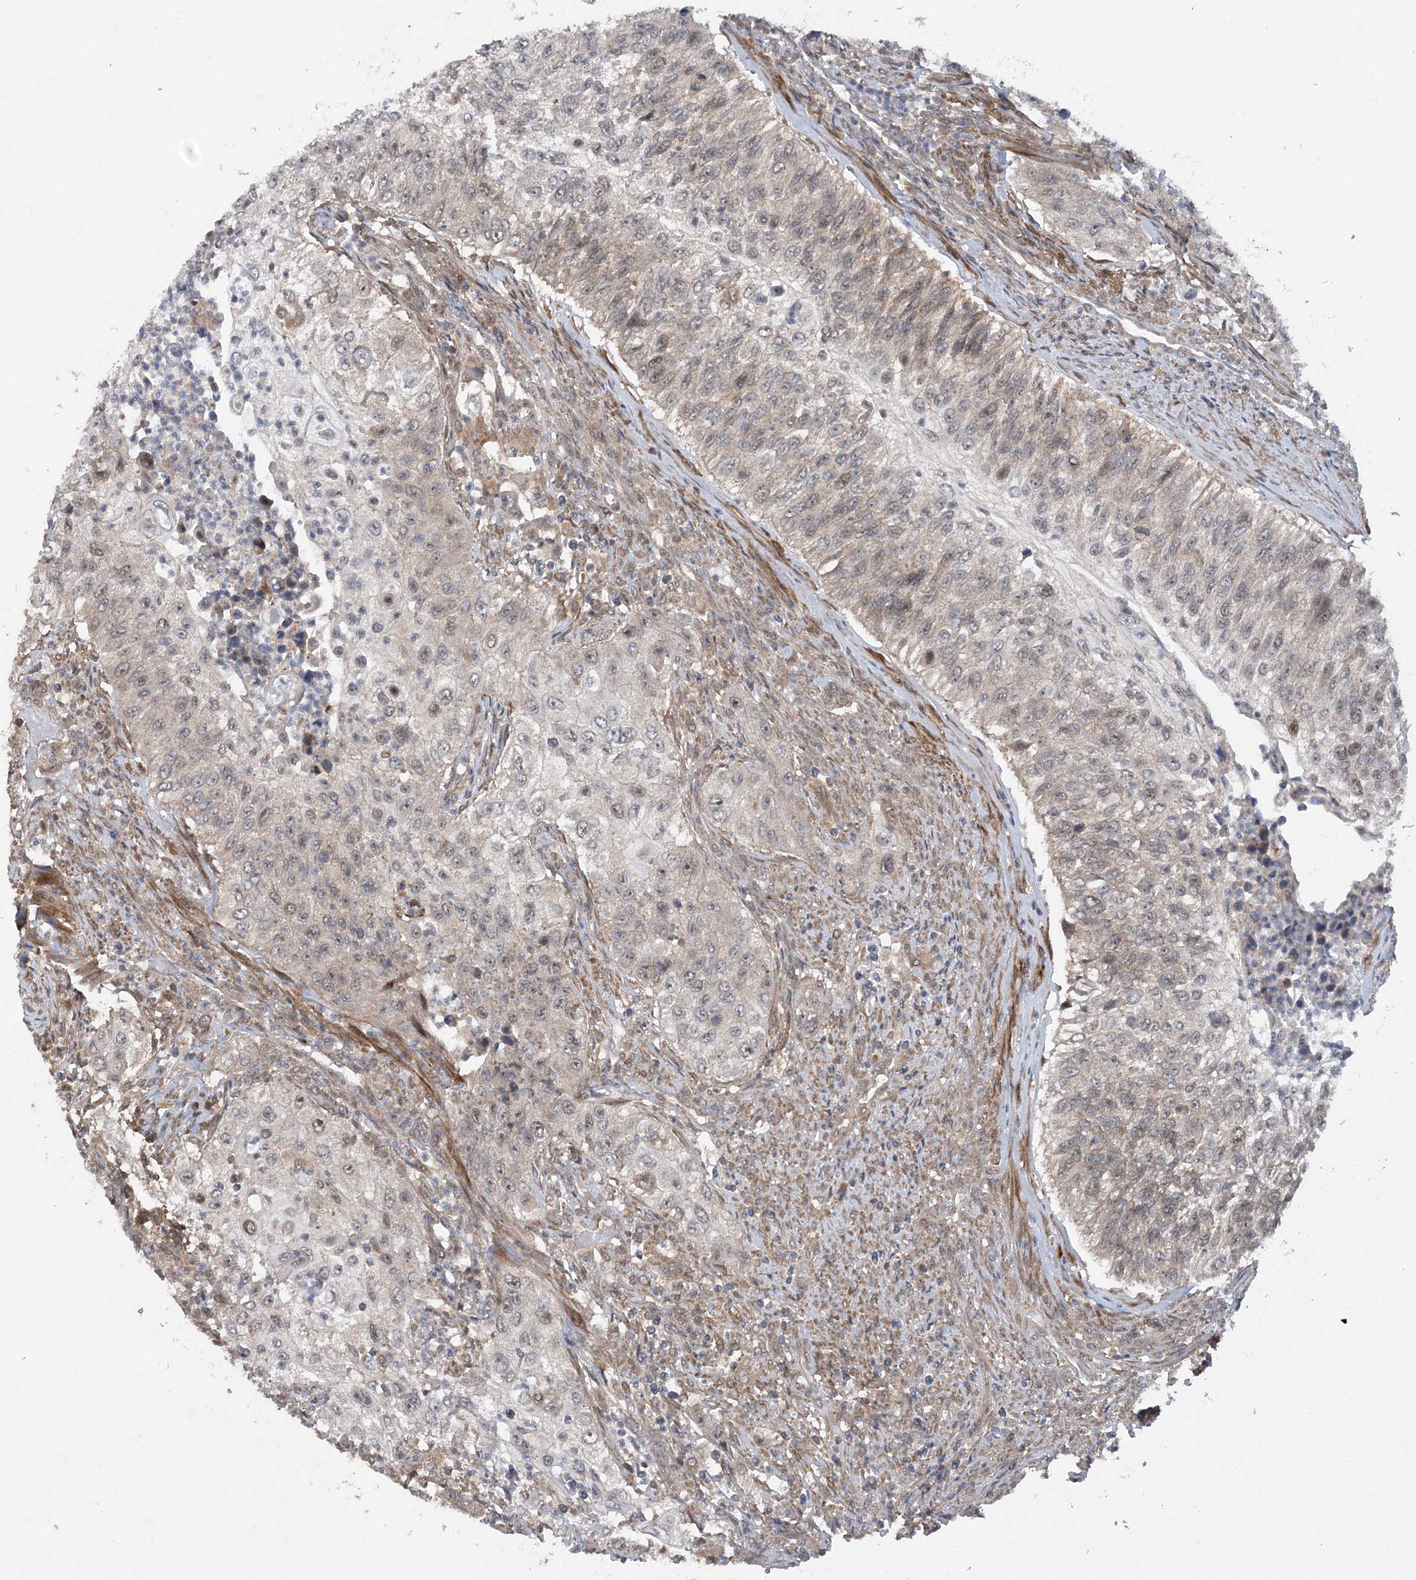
{"staining": {"intensity": "weak", "quantity": "<25%", "location": "nuclear"}, "tissue": "urothelial cancer", "cell_type": "Tumor cells", "image_type": "cancer", "snomed": [{"axis": "morphology", "description": "Urothelial carcinoma, High grade"}, {"axis": "topography", "description": "Urinary bladder"}], "caption": "There is no significant expression in tumor cells of high-grade urothelial carcinoma. (Stains: DAB immunohistochemistry (IHC) with hematoxylin counter stain, Microscopy: brightfield microscopy at high magnification).", "gene": "HEMK1", "patient": {"sex": "female", "age": 60}}